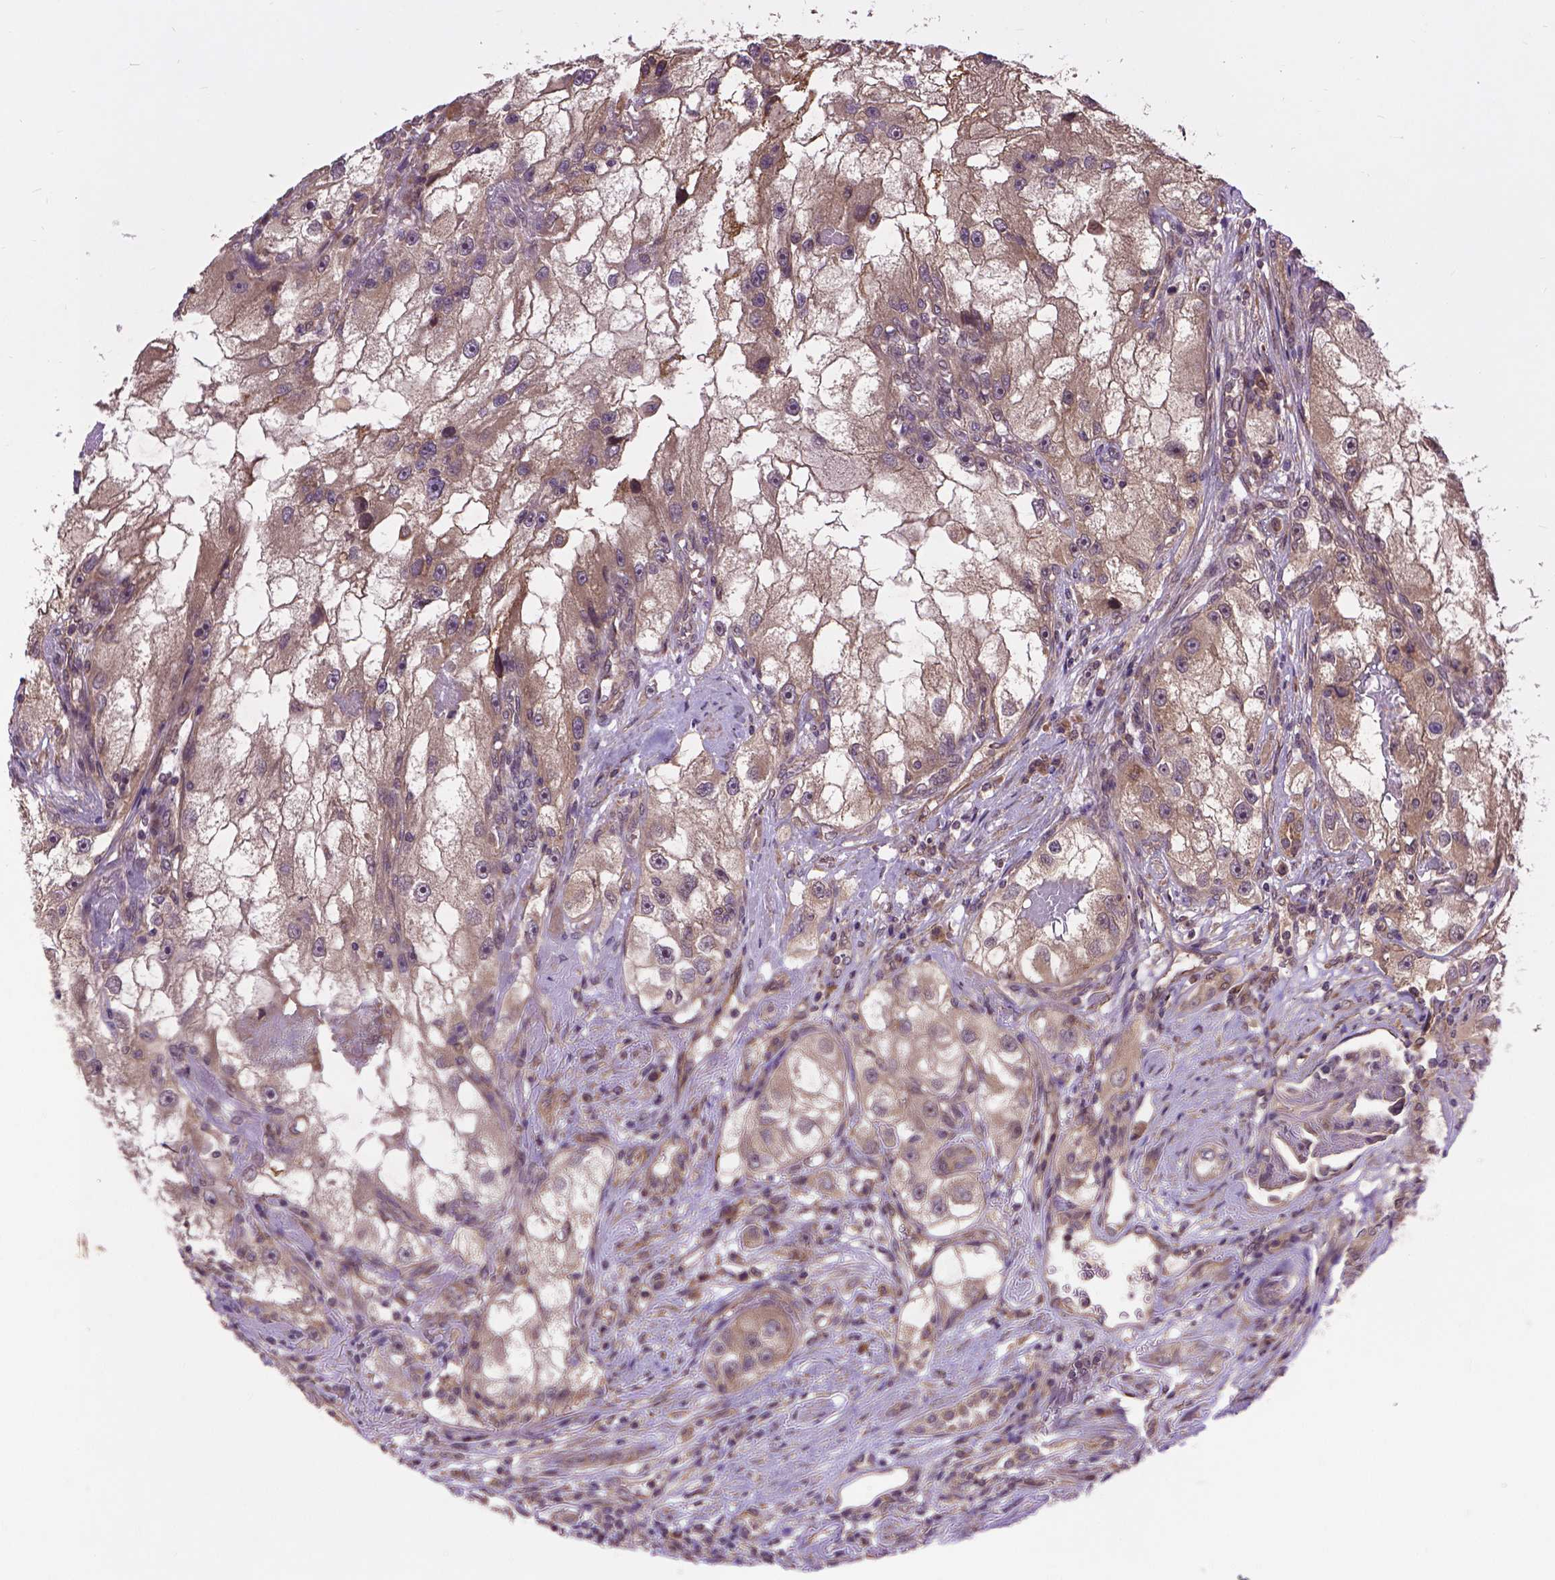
{"staining": {"intensity": "moderate", "quantity": ">75%", "location": "cytoplasmic/membranous"}, "tissue": "renal cancer", "cell_type": "Tumor cells", "image_type": "cancer", "snomed": [{"axis": "morphology", "description": "Adenocarcinoma, NOS"}, {"axis": "topography", "description": "Kidney"}], "caption": "Immunohistochemistry (IHC) staining of renal cancer (adenocarcinoma), which demonstrates medium levels of moderate cytoplasmic/membranous positivity in about >75% of tumor cells indicating moderate cytoplasmic/membranous protein expression. The staining was performed using DAB (3,3'-diaminobenzidine) (brown) for protein detection and nuclei were counterstained in hematoxylin (blue).", "gene": "ZNF616", "patient": {"sex": "male", "age": 63}}